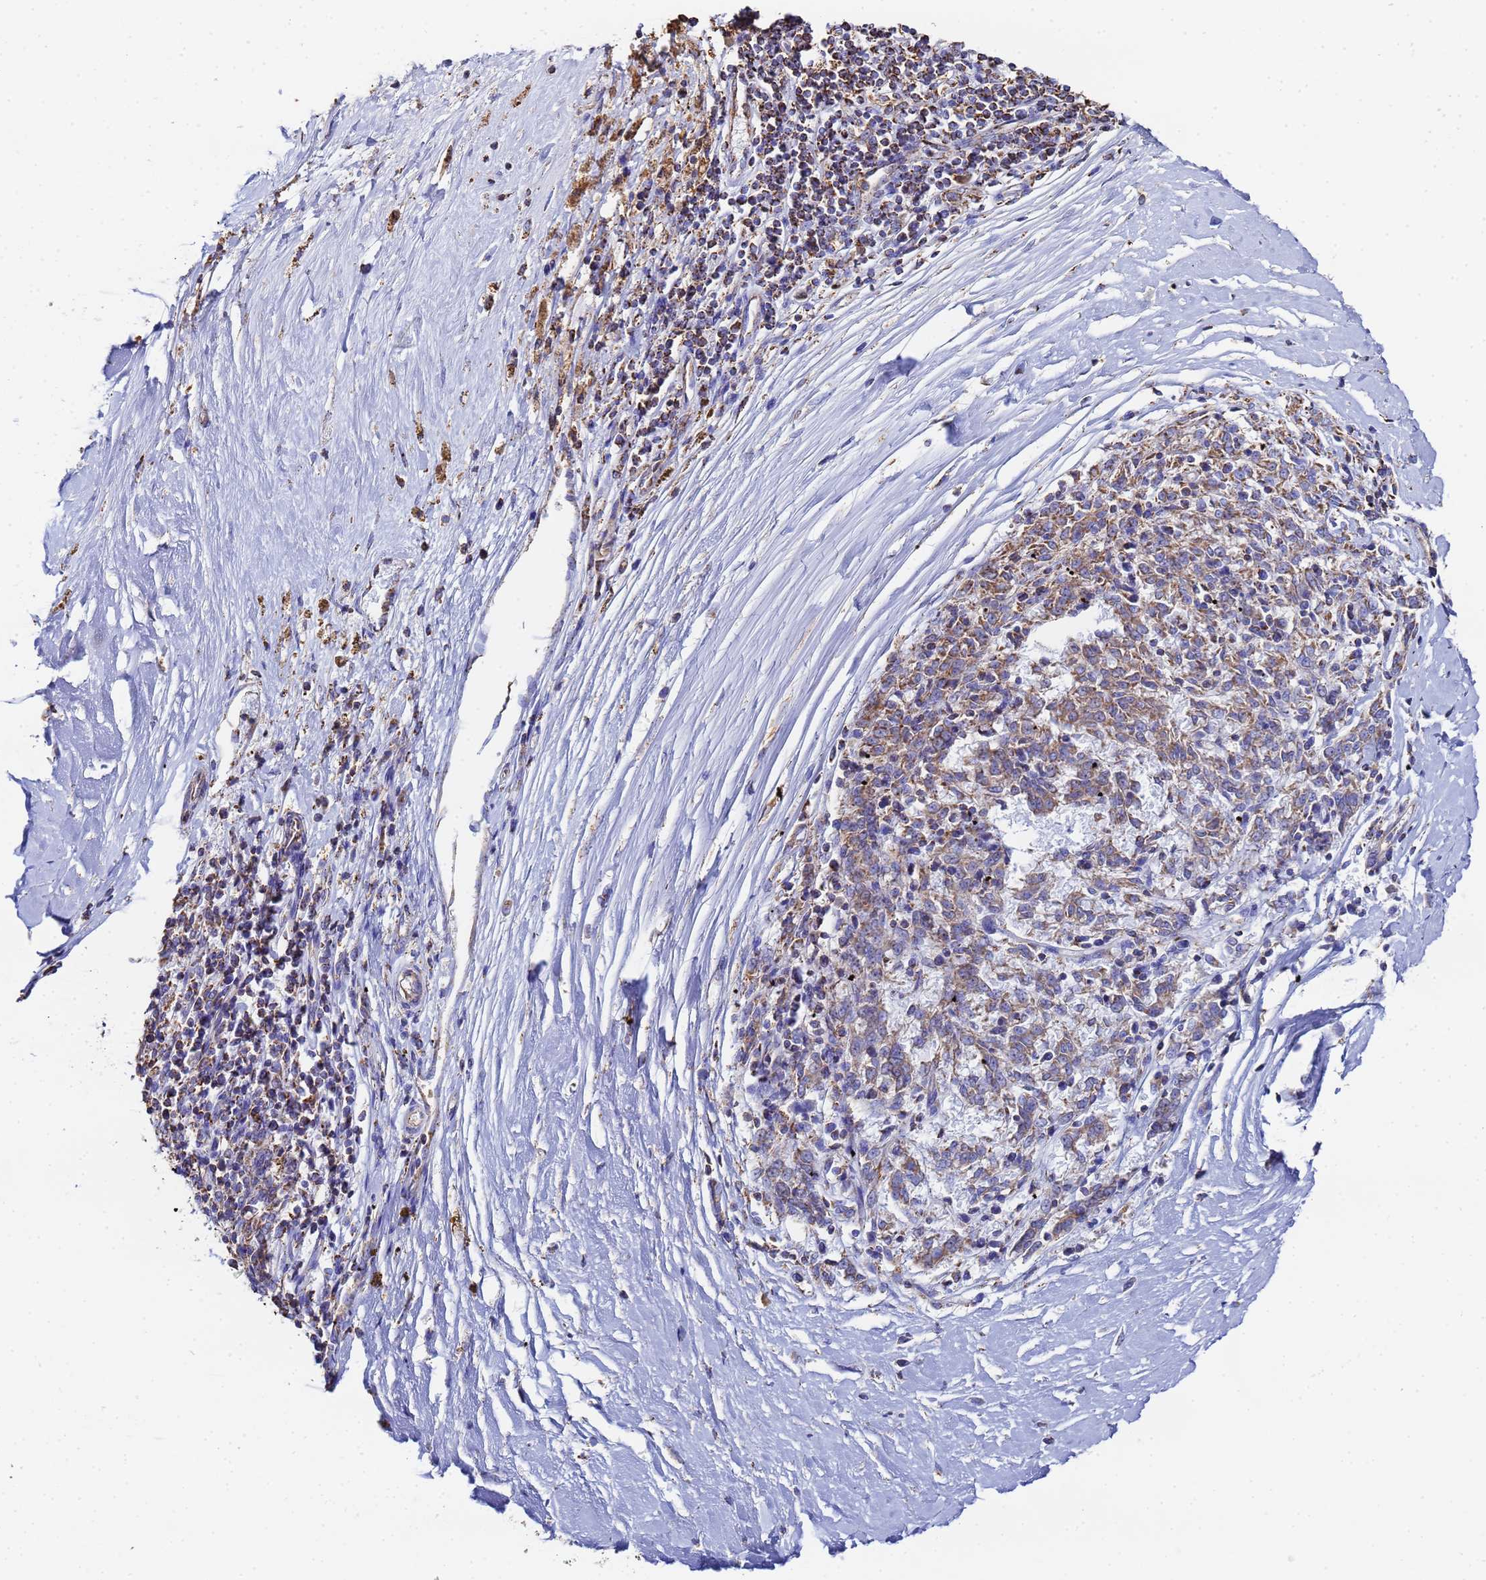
{"staining": {"intensity": "moderate", "quantity": ">75%", "location": "cytoplasmic/membranous"}, "tissue": "melanoma", "cell_type": "Tumor cells", "image_type": "cancer", "snomed": [{"axis": "morphology", "description": "Malignant melanoma, NOS"}, {"axis": "topography", "description": "Skin"}], "caption": "Melanoma tissue displays moderate cytoplasmic/membranous expression in about >75% of tumor cells, visualized by immunohistochemistry.", "gene": "GLUD1", "patient": {"sex": "female", "age": 72}}